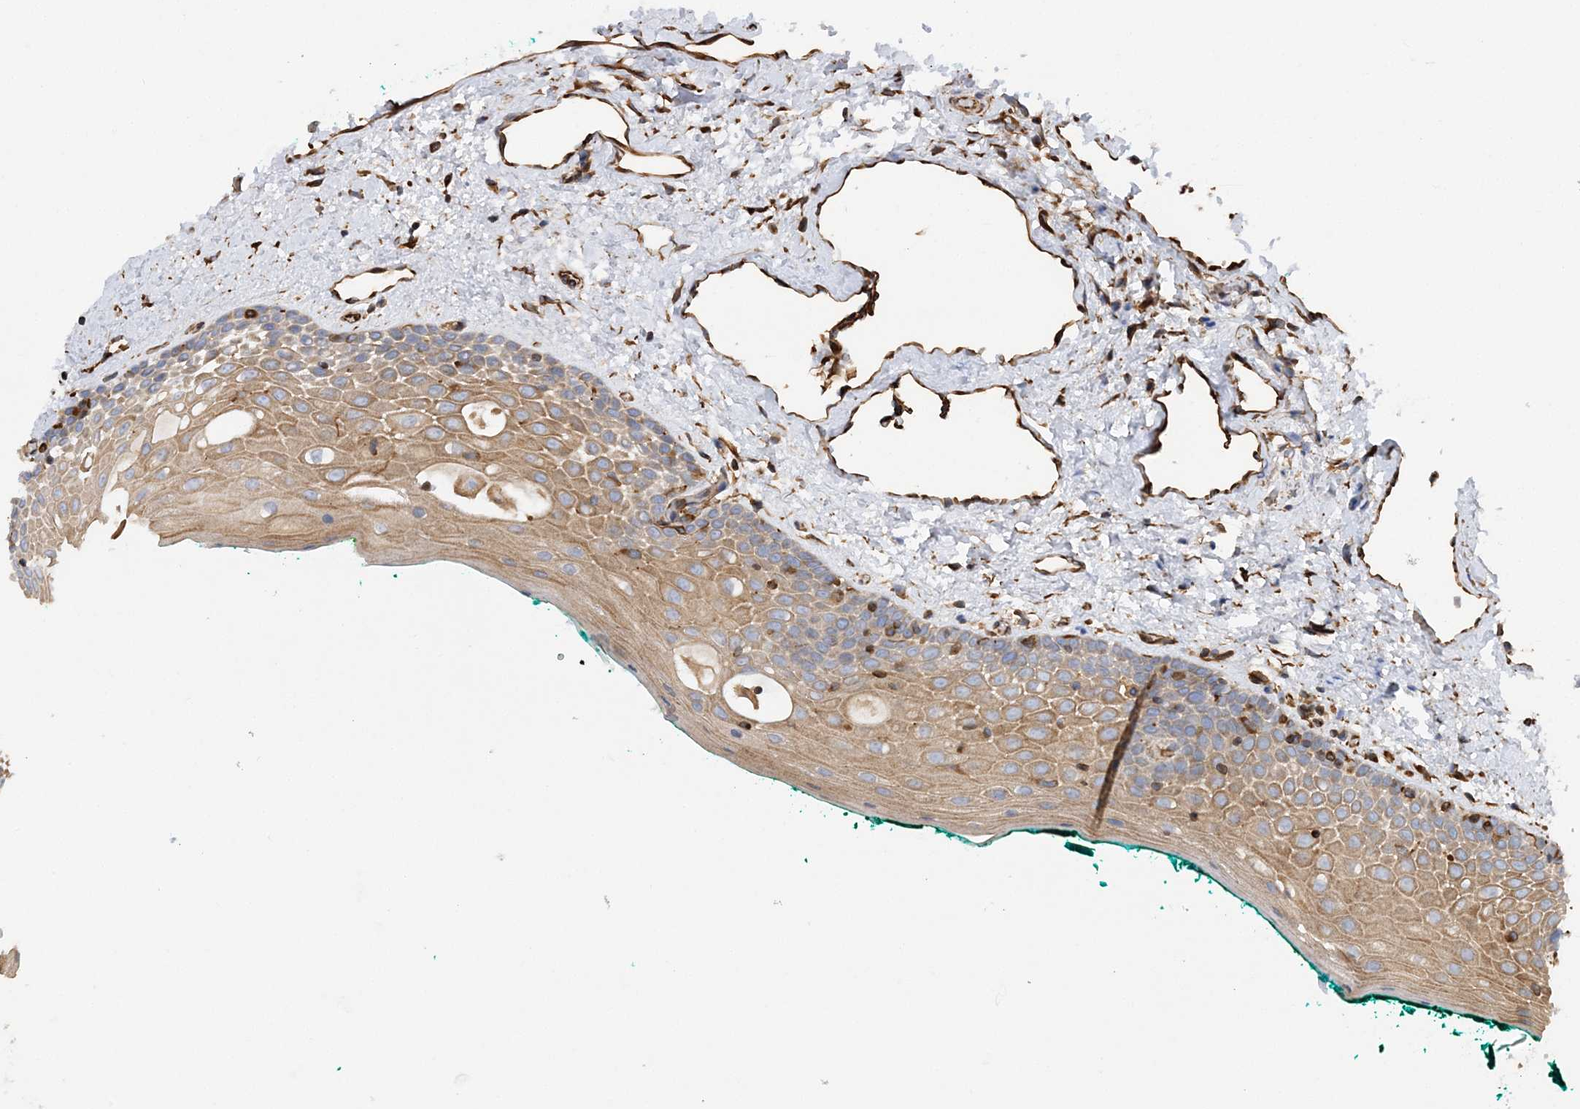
{"staining": {"intensity": "moderate", "quantity": ">75%", "location": "cytoplasmic/membranous"}, "tissue": "oral mucosa", "cell_type": "Squamous epithelial cells", "image_type": "normal", "snomed": [{"axis": "morphology", "description": "Normal tissue, NOS"}, {"axis": "topography", "description": "Oral tissue"}], "caption": "Brown immunohistochemical staining in unremarkable oral mucosa demonstrates moderate cytoplasmic/membranous positivity in approximately >75% of squamous epithelial cells.", "gene": "FAM114A2", "patient": {"sex": "female", "age": 70}}